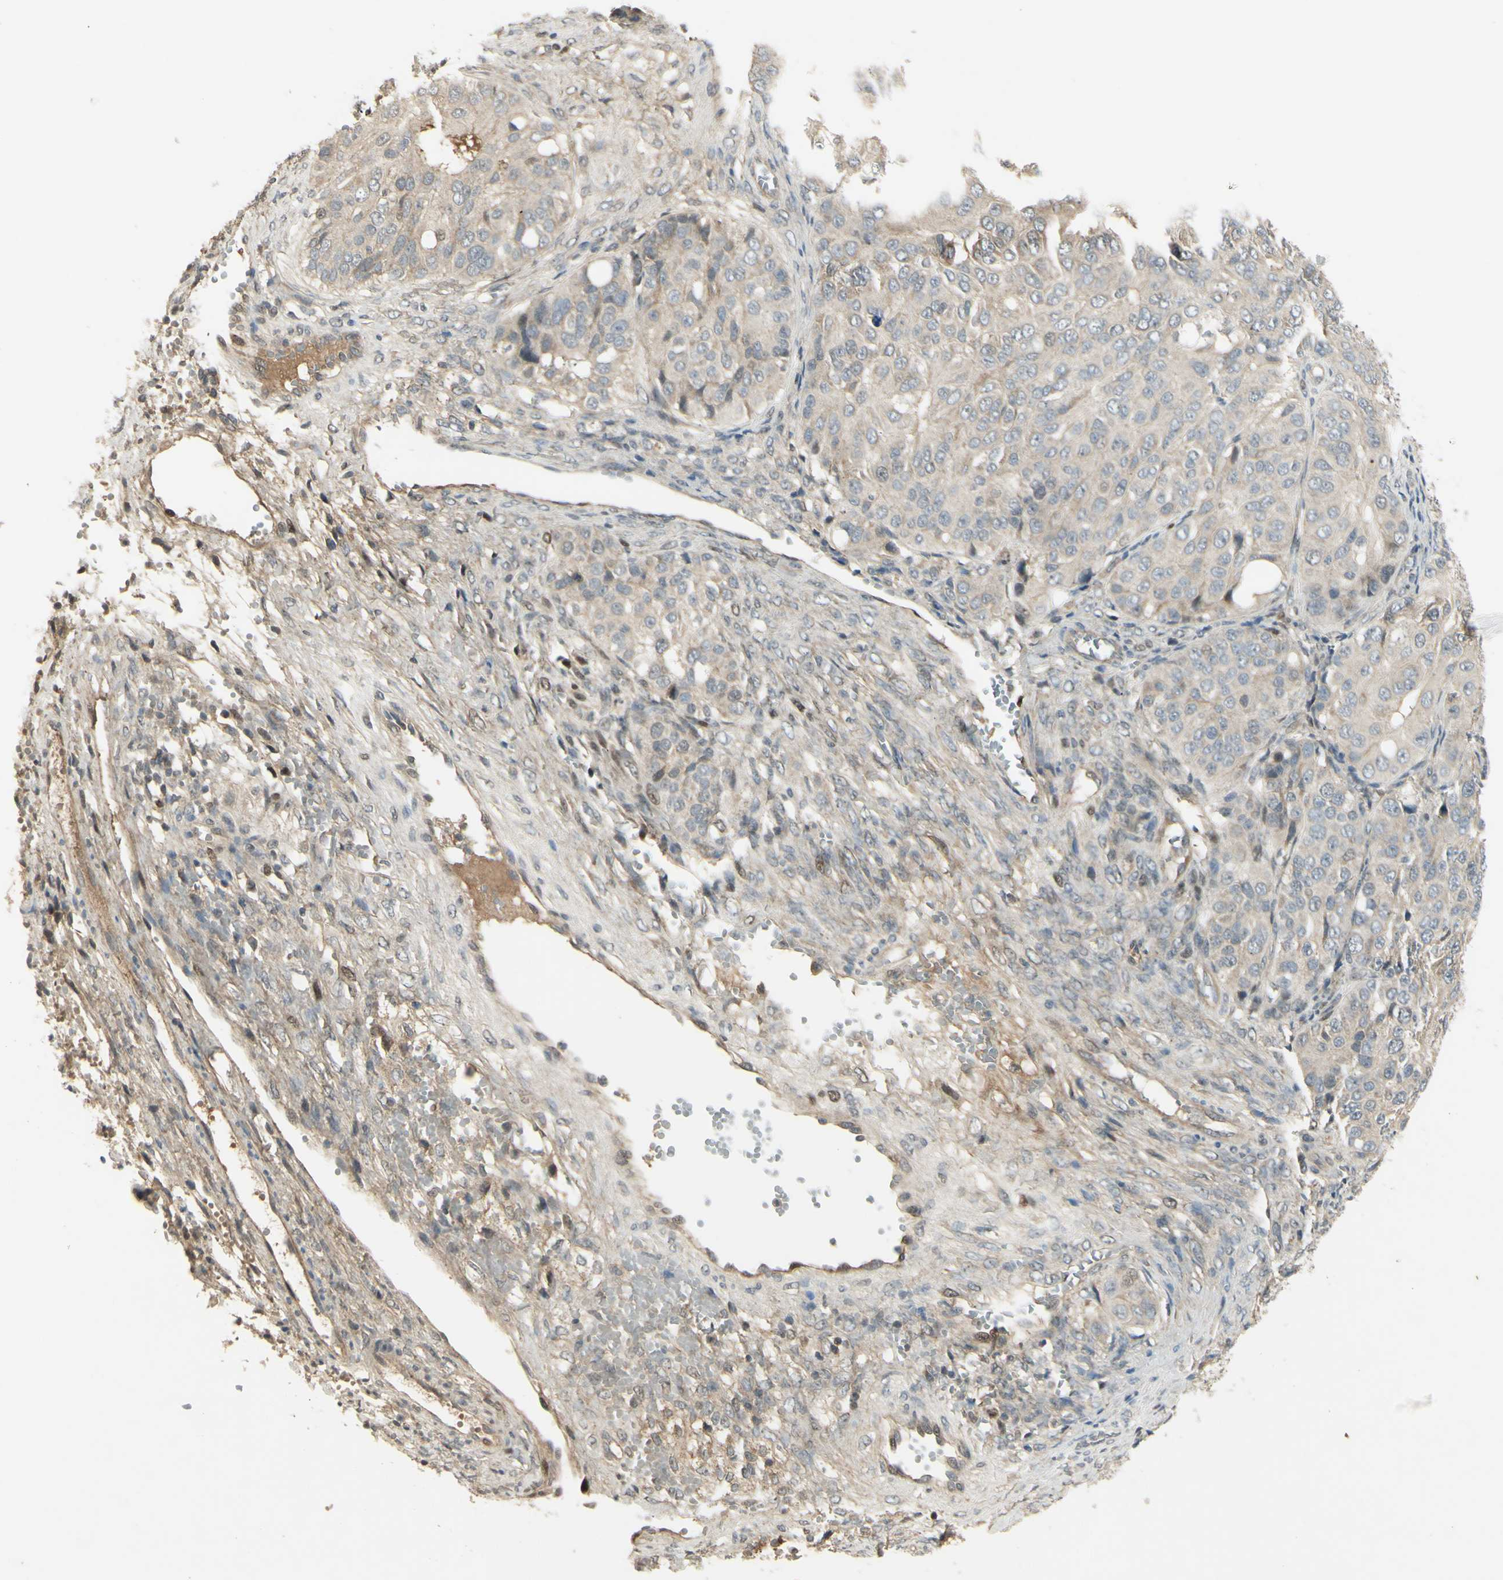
{"staining": {"intensity": "weak", "quantity": "<25%", "location": "nuclear"}, "tissue": "ovarian cancer", "cell_type": "Tumor cells", "image_type": "cancer", "snomed": [{"axis": "morphology", "description": "Carcinoma, endometroid"}, {"axis": "topography", "description": "Ovary"}], "caption": "High power microscopy micrograph of an immunohistochemistry (IHC) micrograph of ovarian endometroid carcinoma, revealing no significant positivity in tumor cells.", "gene": "RAD18", "patient": {"sex": "female", "age": 51}}